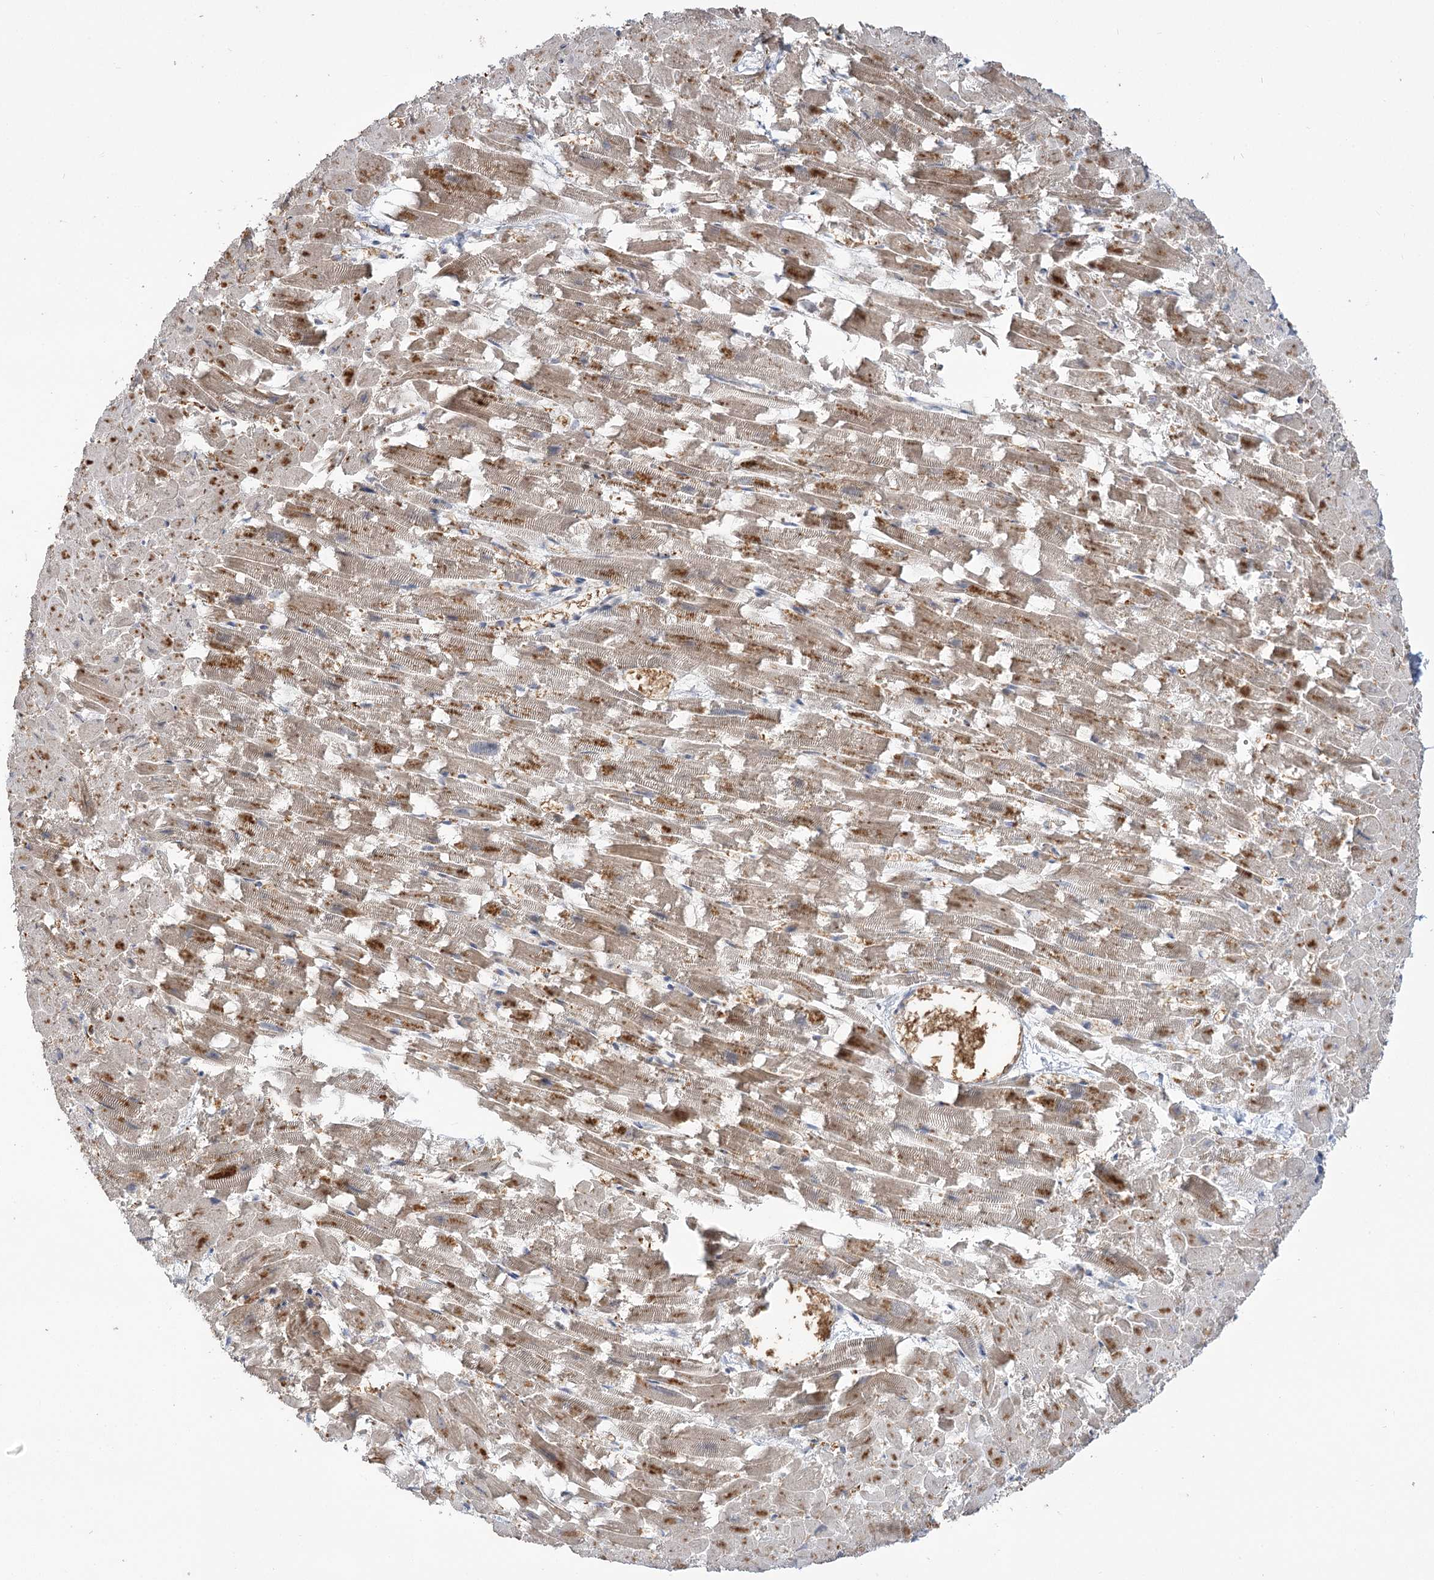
{"staining": {"intensity": "moderate", "quantity": "<25%", "location": "nuclear"}, "tissue": "heart muscle", "cell_type": "Cardiomyocytes", "image_type": "normal", "snomed": [{"axis": "morphology", "description": "Normal tissue, NOS"}, {"axis": "topography", "description": "Heart"}], "caption": "A histopathology image of human heart muscle stained for a protein exhibits moderate nuclear brown staining in cardiomyocytes.", "gene": "HELQ", "patient": {"sex": "female", "age": 64}}